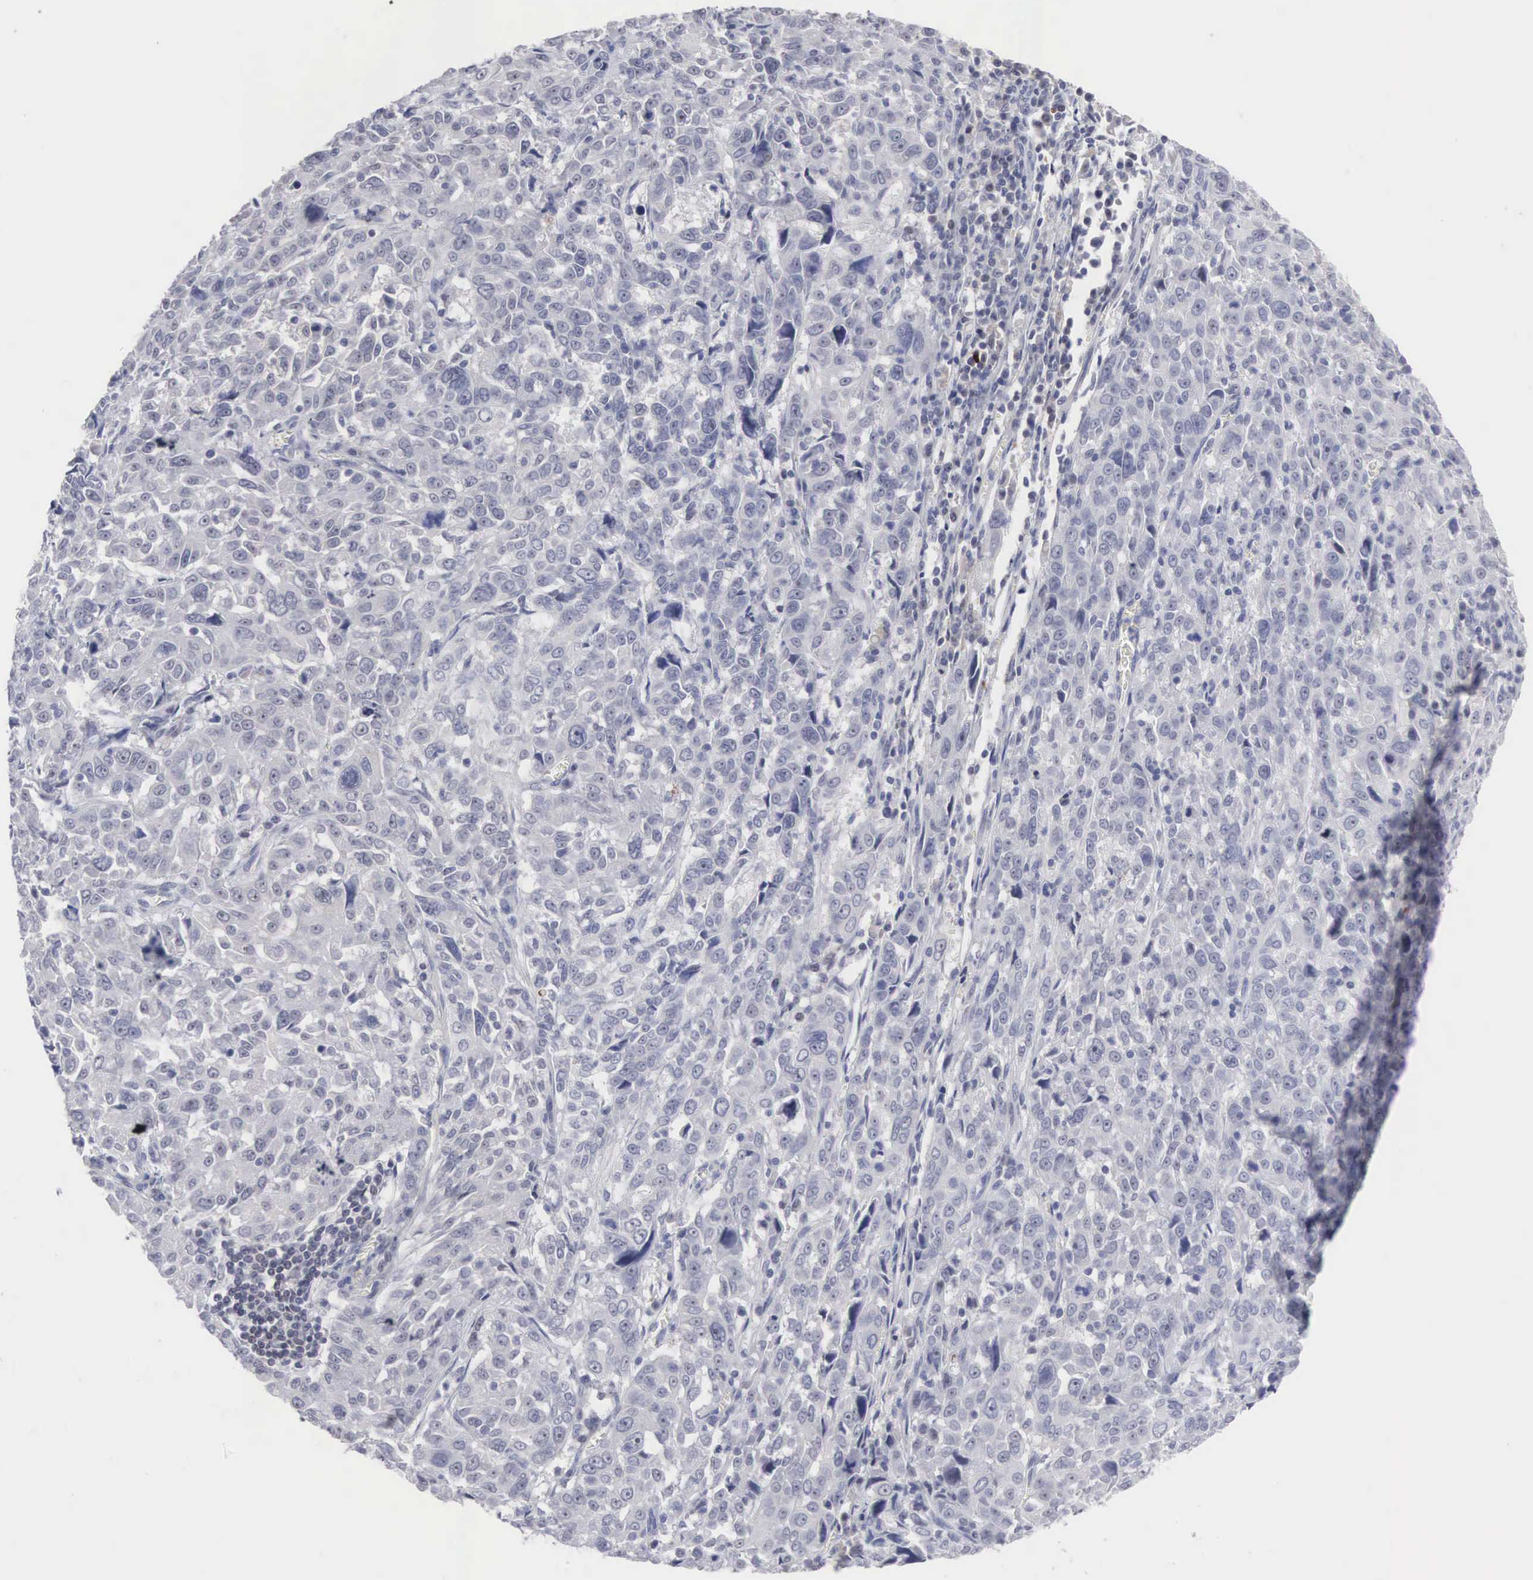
{"staining": {"intensity": "negative", "quantity": "none", "location": "none"}, "tissue": "pancreatic cancer", "cell_type": "Tumor cells", "image_type": "cancer", "snomed": [{"axis": "morphology", "description": "Adenocarcinoma, NOS"}, {"axis": "topography", "description": "Pancreas"}], "caption": "Tumor cells show no significant staining in adenocarcinoma (pancreatic).", "gene": "ACOT4", "patient": {"sex": "female", "age": 52}}